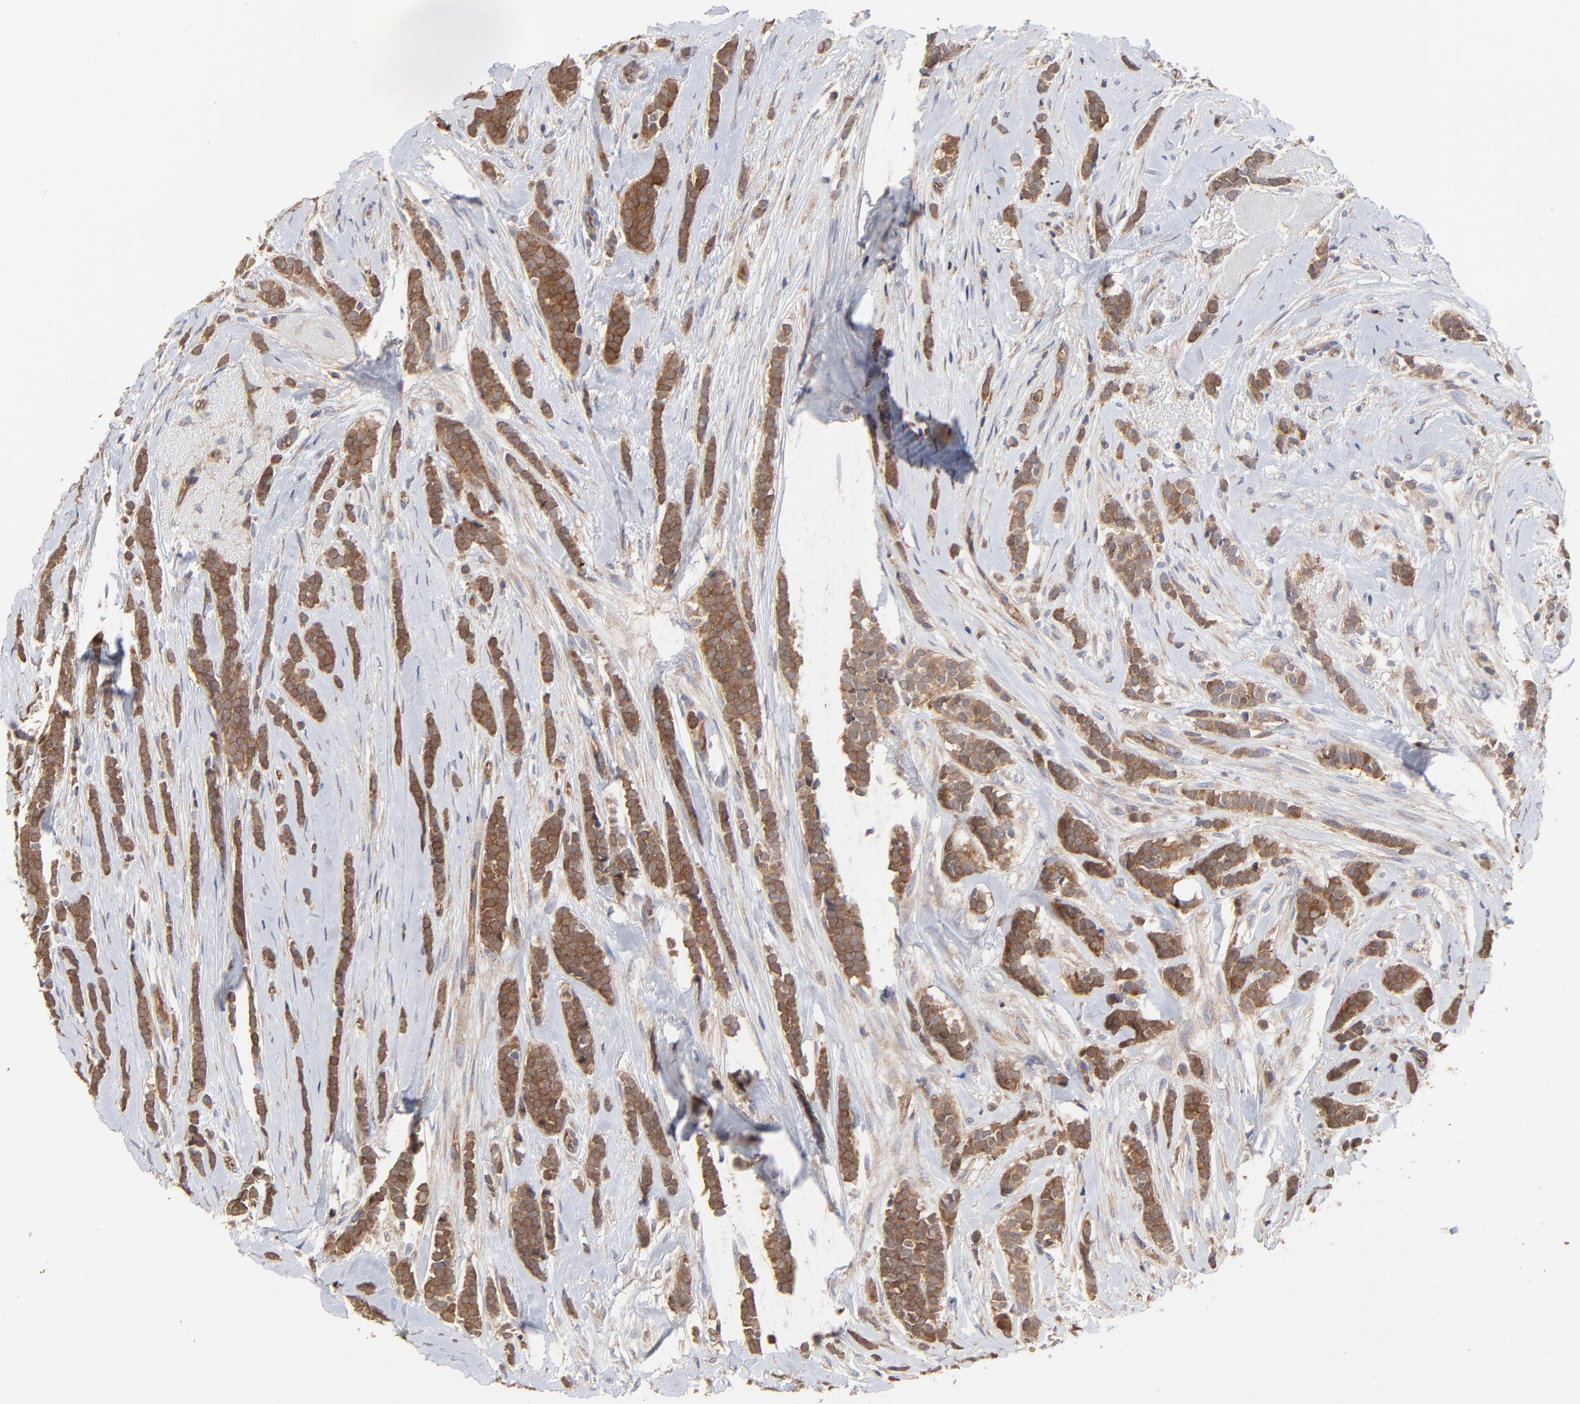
{"staining": {"intensity": "moderate", "quantity": ">75%", "location": "cytoplasmic/membranous"}, "tissue": "breast cancer", "cell_type": "Tumor cells", "image_type": "cancer", "snomed": [{"axis": "morphology", "description": "Lobular carcinoma"}, {"axis": "topography", "description": "Breast"}], "caption": "Immunohistochemical staining of lobular carcinoma (breast) displays moderate cytoplasmic/membranous protein expression in approximately >75% of tumor cells.", "gene": "ARMT1", "patient": {"sex": "female", "age": 56}}